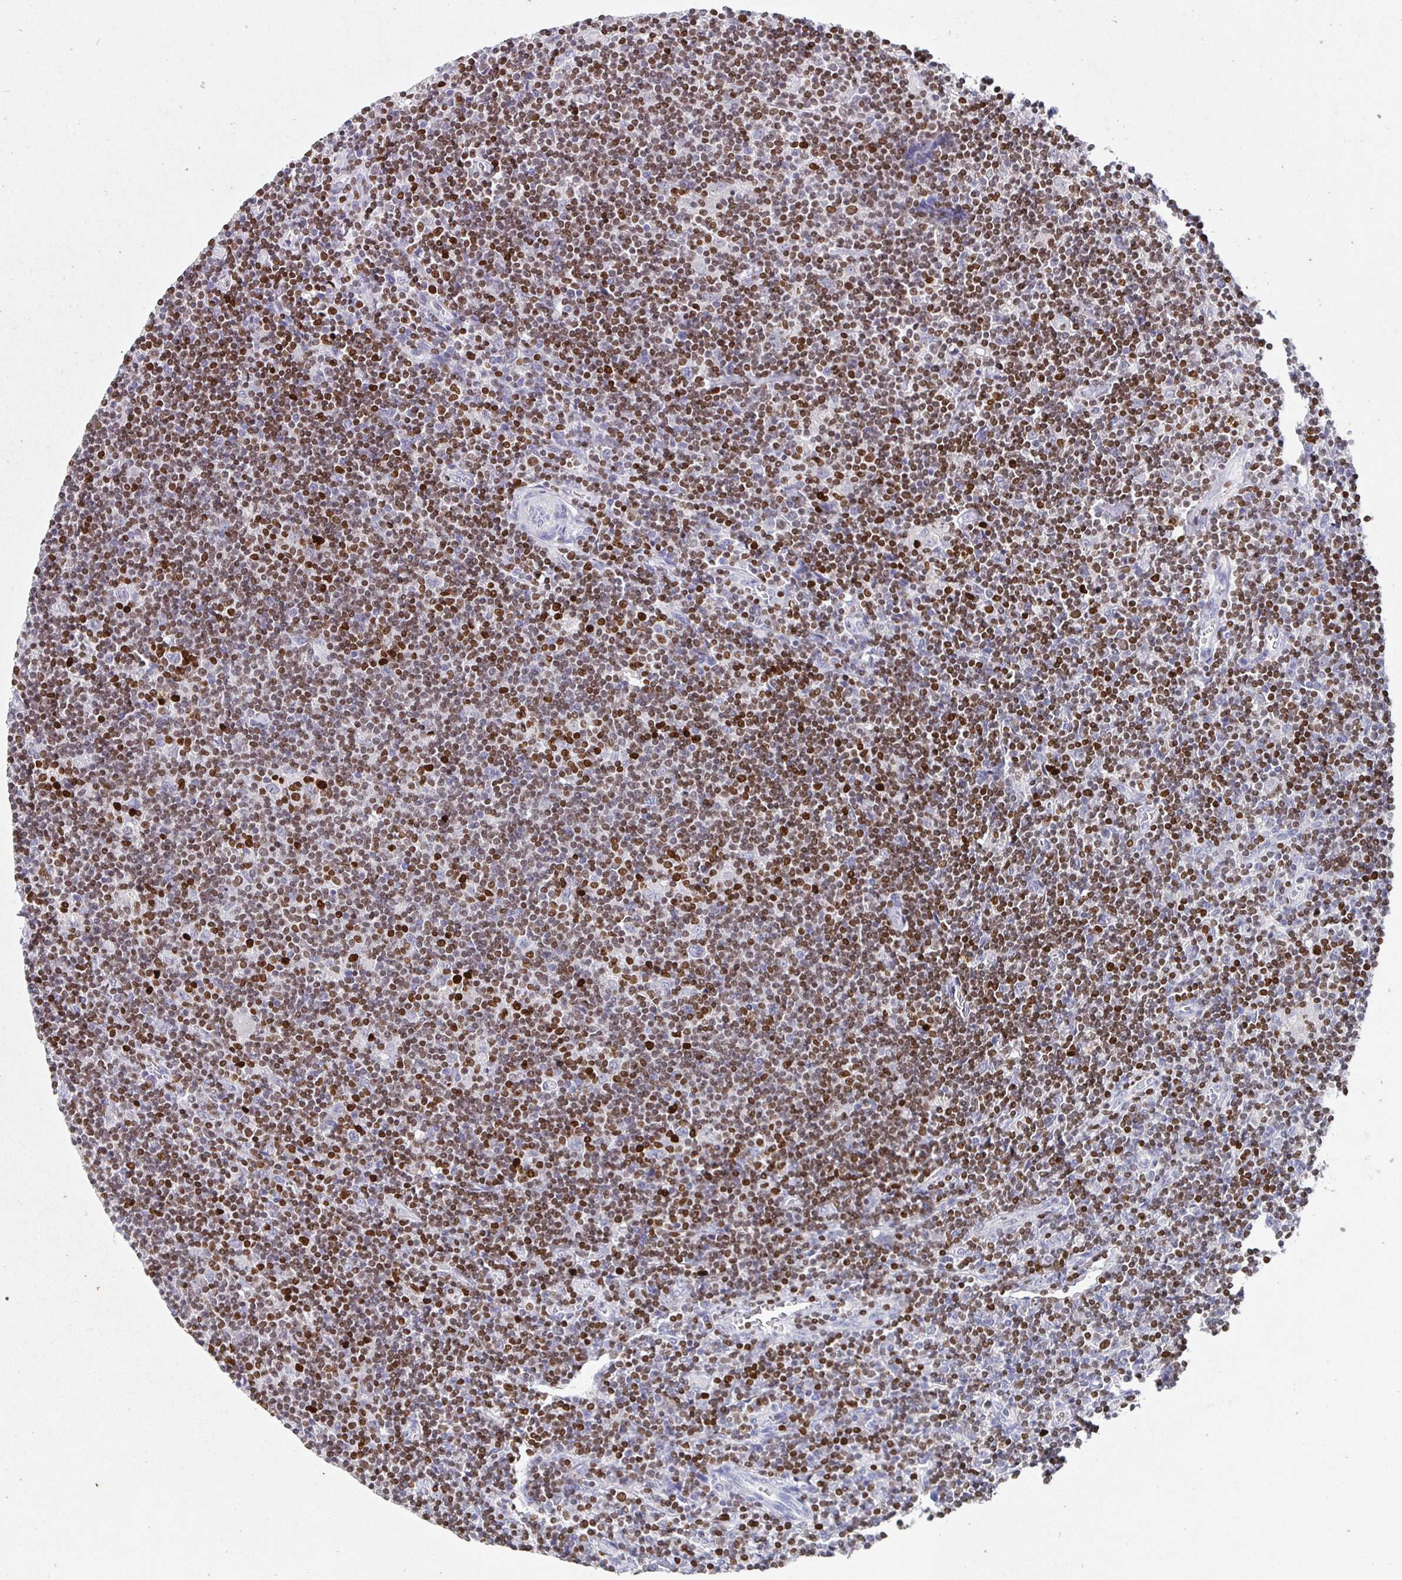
{"staining": {"intensity": "negative", "quantity": "none", "location": "none"}, "tissue": "lymphoma", "cell_type": "Tumor cells", "image_type": "cancer", "snomed": [{"axis": "morphology", "description": "Hodgkin's disease, NOS"}, {"axis": "topography", "description": "Lymph node"}], "caption": "Tumor cells show no significant positivity in lymphoma. (IHC, brightfield microscopy, high magnification).", "gene": "SATB1", "patient": {"sex": "male", "age": 40}}